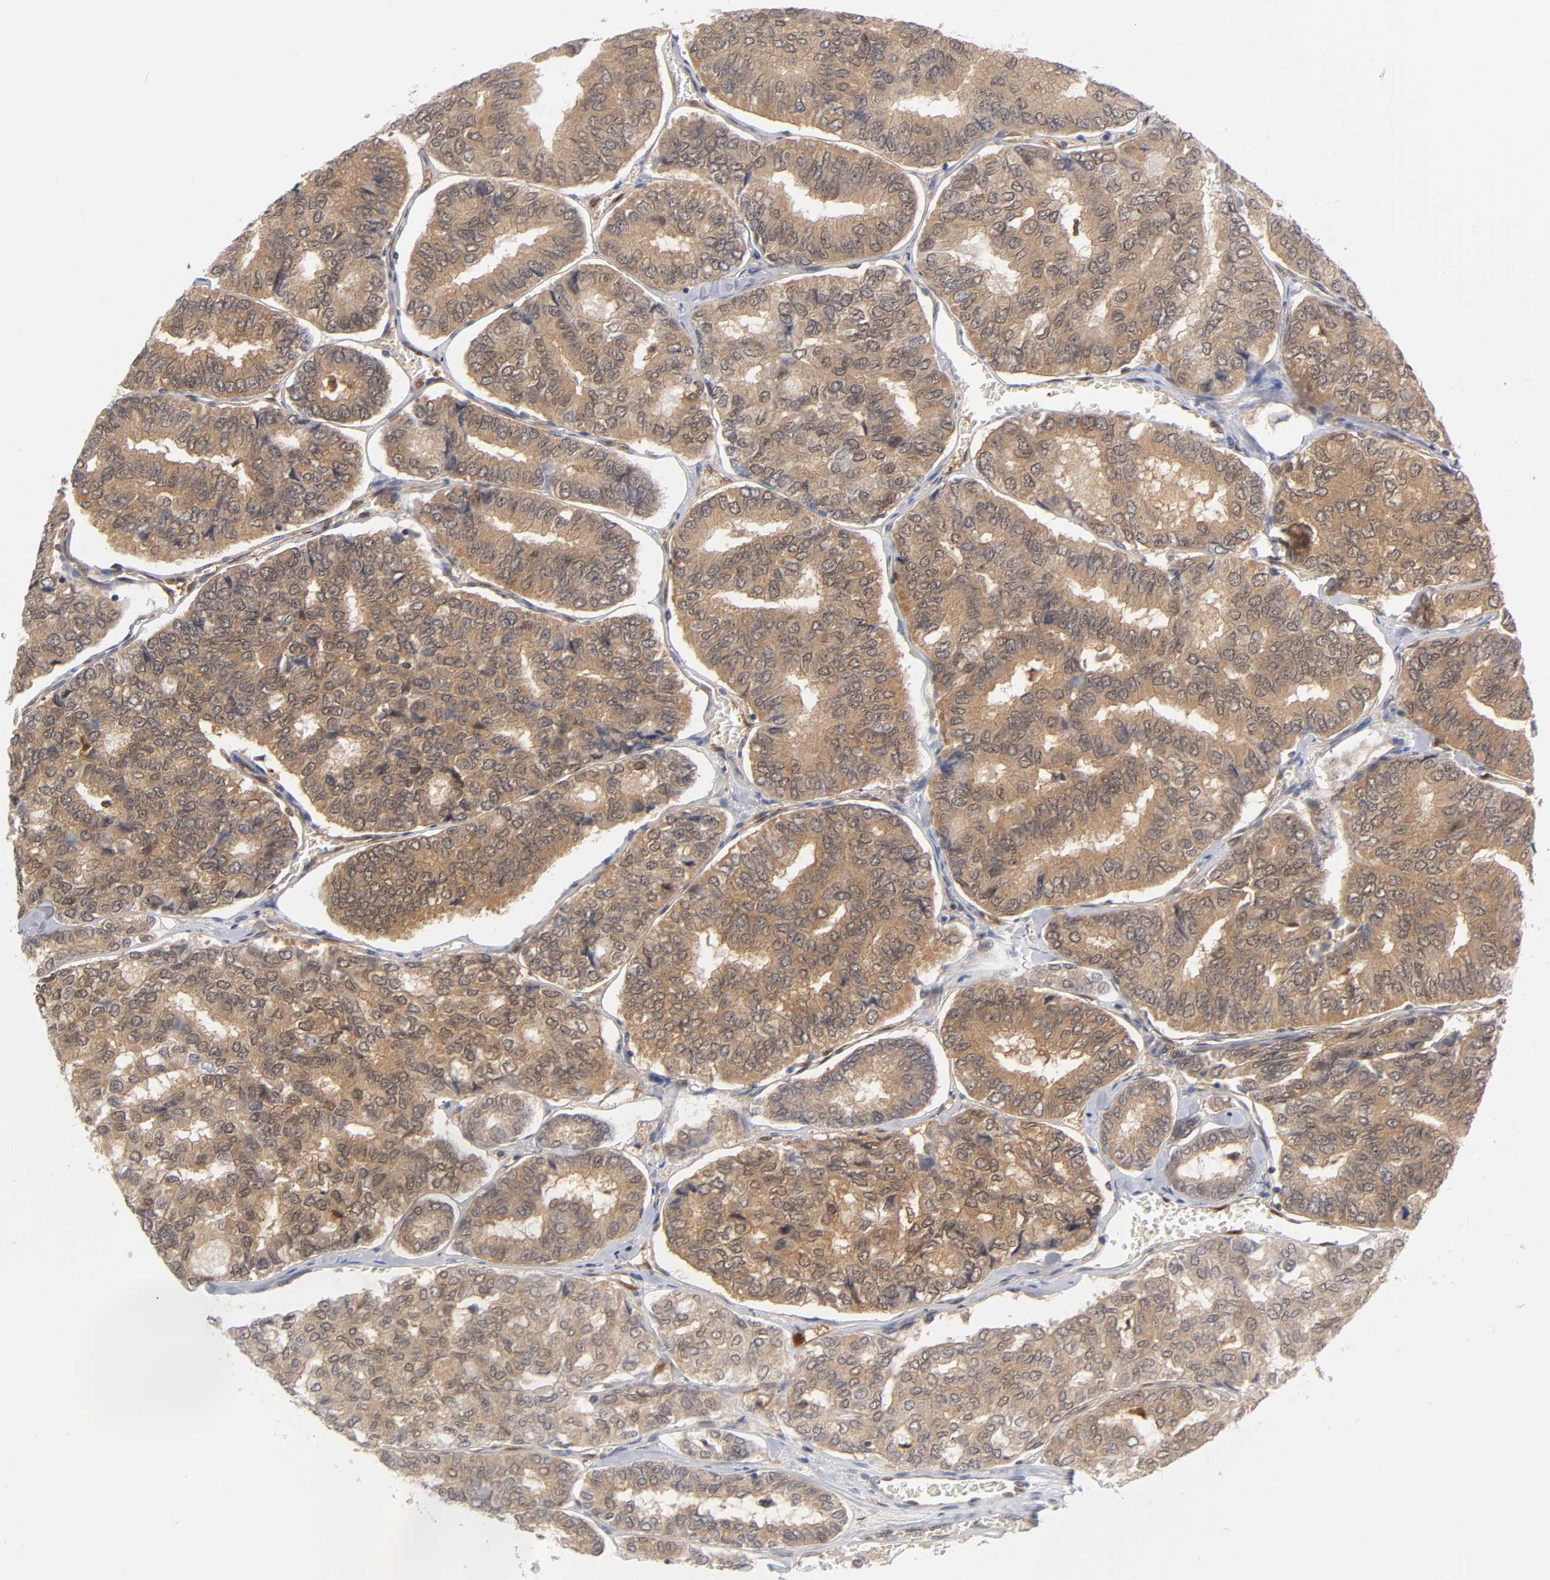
{"staining": {"intensity": "strong", "quantity": ">75%", "location": "cytoplasmic/membranous"}, "tissue": "thyroid cancer", "cell_type": "Tumor cells", "image_type": "cancer", "snomed": [{"axis": "morphology", "description": "Papillary adenocarcinoma, NOS"}, {"axis": "topography", "description": "Thyroid gland"}], "caption": "Protein positivity by immunohistochemistry shows strong cytoplasmic/membranous staining in about >75% of tumor cells in papillary adenocarcinoma (thyroid). (brown staining indicates protein expression, while blue staining denotes nuclei).", "gene": "DFFB", "patient": {"sex": "female", "age": 35}}